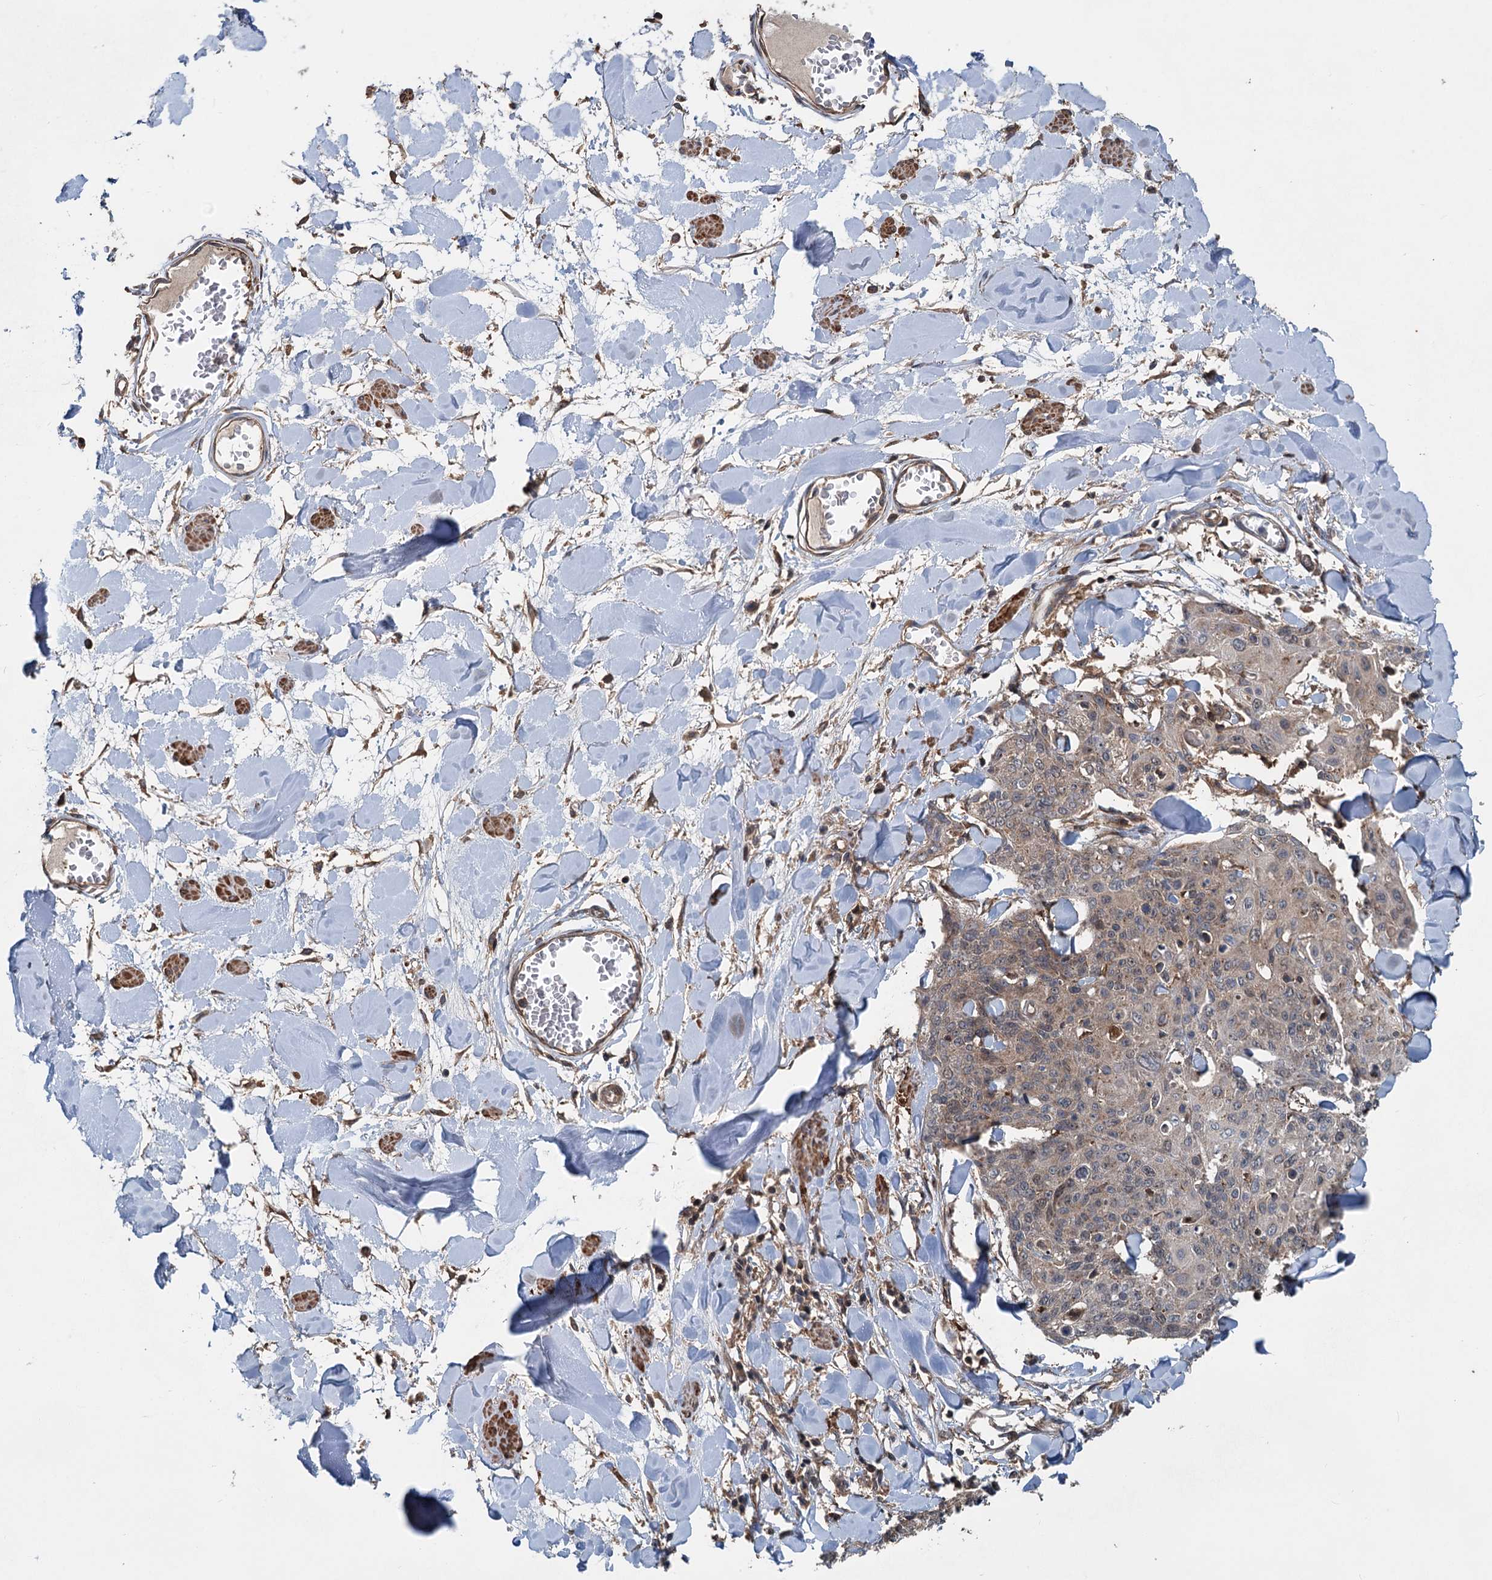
{"staining": {"intensity": "weak", "quantity": ">75%", "location": "cytoplasmic/membranous"}, "tissue": "skin cancer", "cell_type": "Tumor cells", "image_type": "cancer", "snomed": [{"axis": "morphology", "description": "Squamous cell carcinoma, NOS"}, {"axis": "topography", "description": "Skin"}, {"axis": "topography", "description": "Vulva"}], "caption": "Protein positivity by immunohistochemistry (IHC) demonstrates weak cytoplasmic/membranous staining in about >75% of tumor cells in squamous cell carcinoma (skin).", "gene": "TEDC1", "patient": {"sex": "female", "age": 85}}